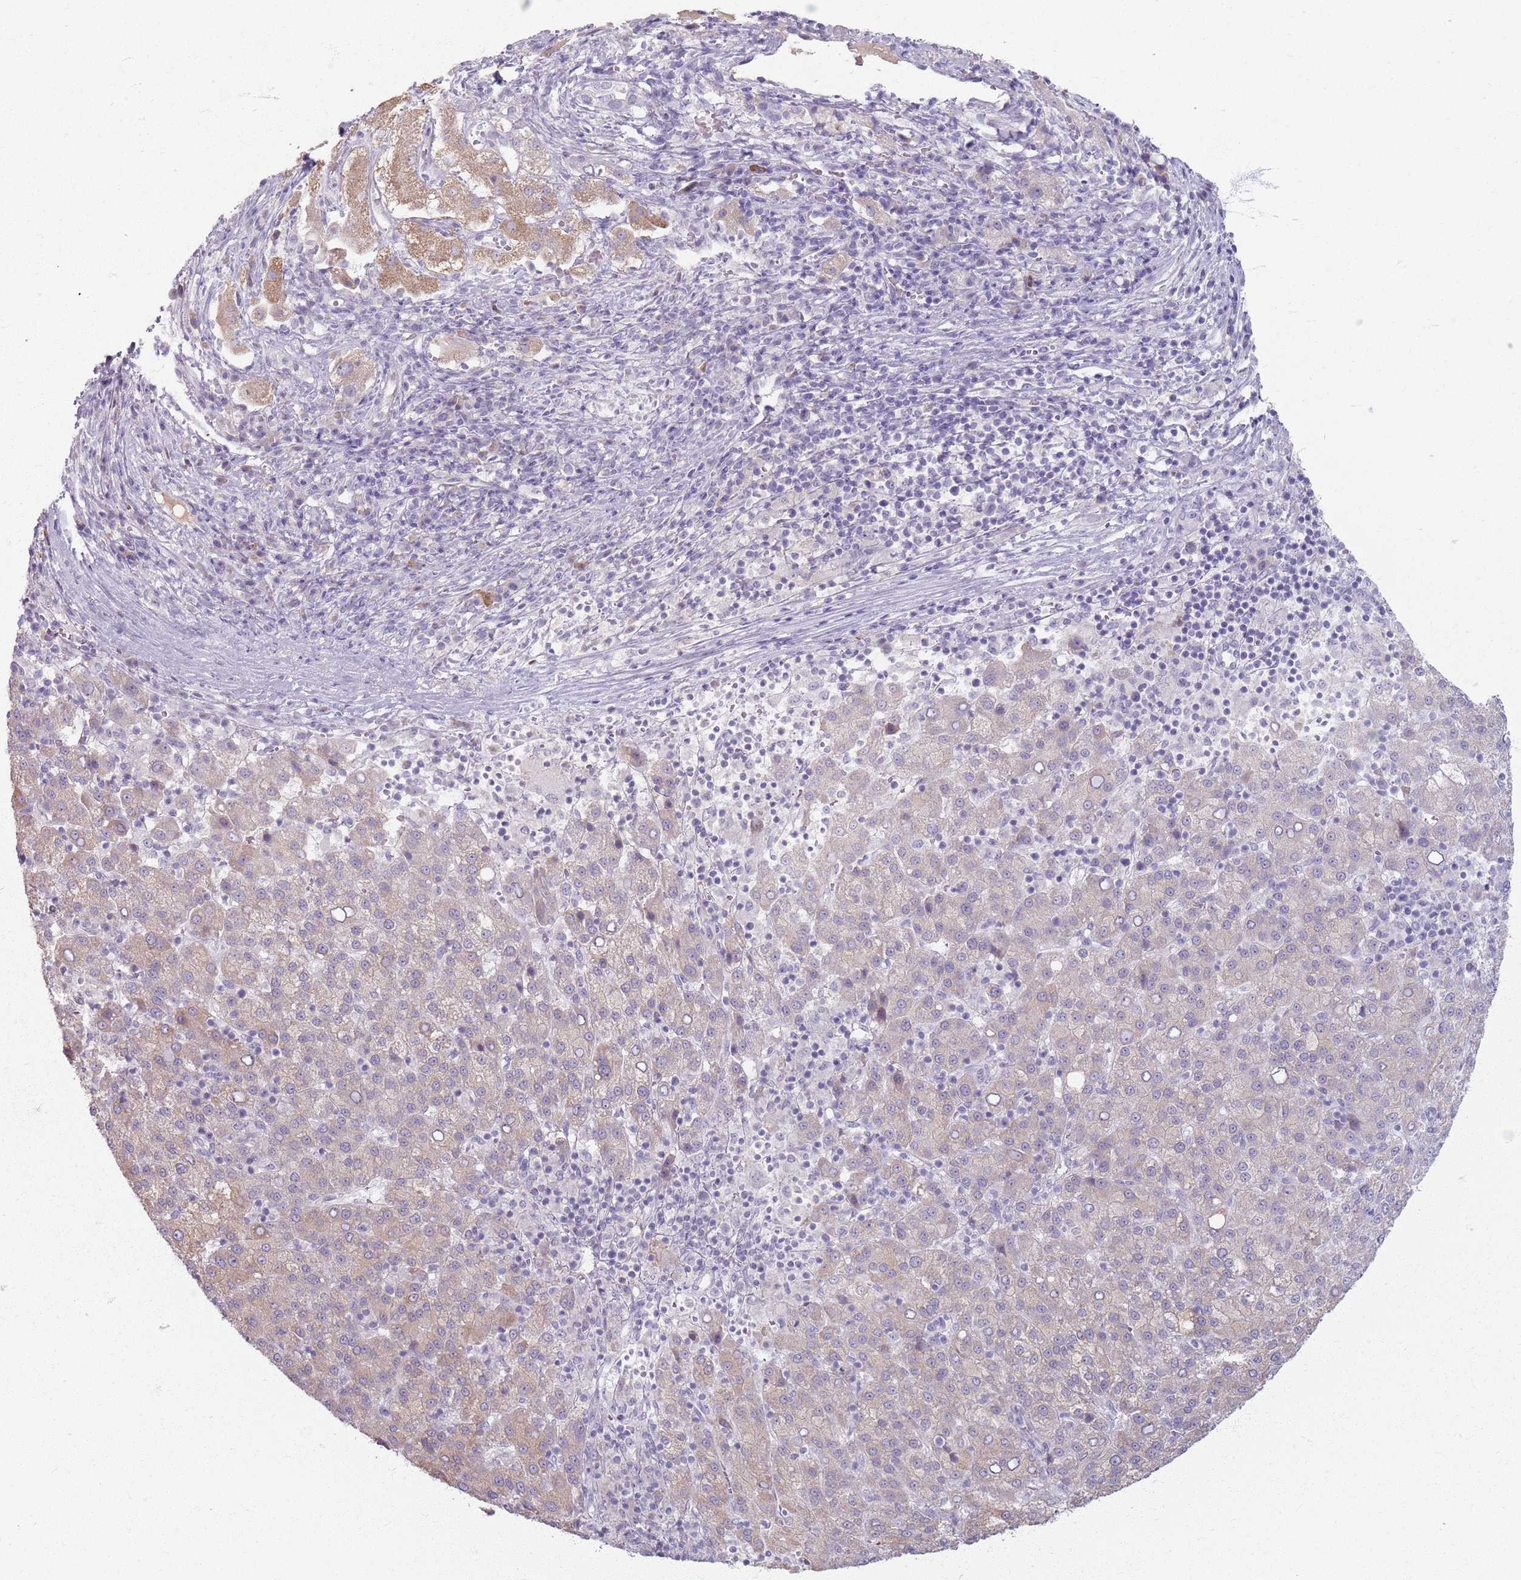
{"staining": {"intensity": "moderate", "quantity": "<25%", "location": "cytoplasmic/membranous"}, "tissue": "liver cancer", "cell_type": "Tumor cells", "image_type": "cancer", "snomed": [{"axis": "morphology", "description": "Carcinoma, Hepatocellular, NOS"}, {"axis": "topography", "description": "Liver"}], "caption": "Hepatocellular carcinoma (liver) tissue shows moderate cytoplasmic/membranous staining in approximately <25% of tumor cells", "gene": "CRIPT", "patient": {"sex": "female", "age": 58}}